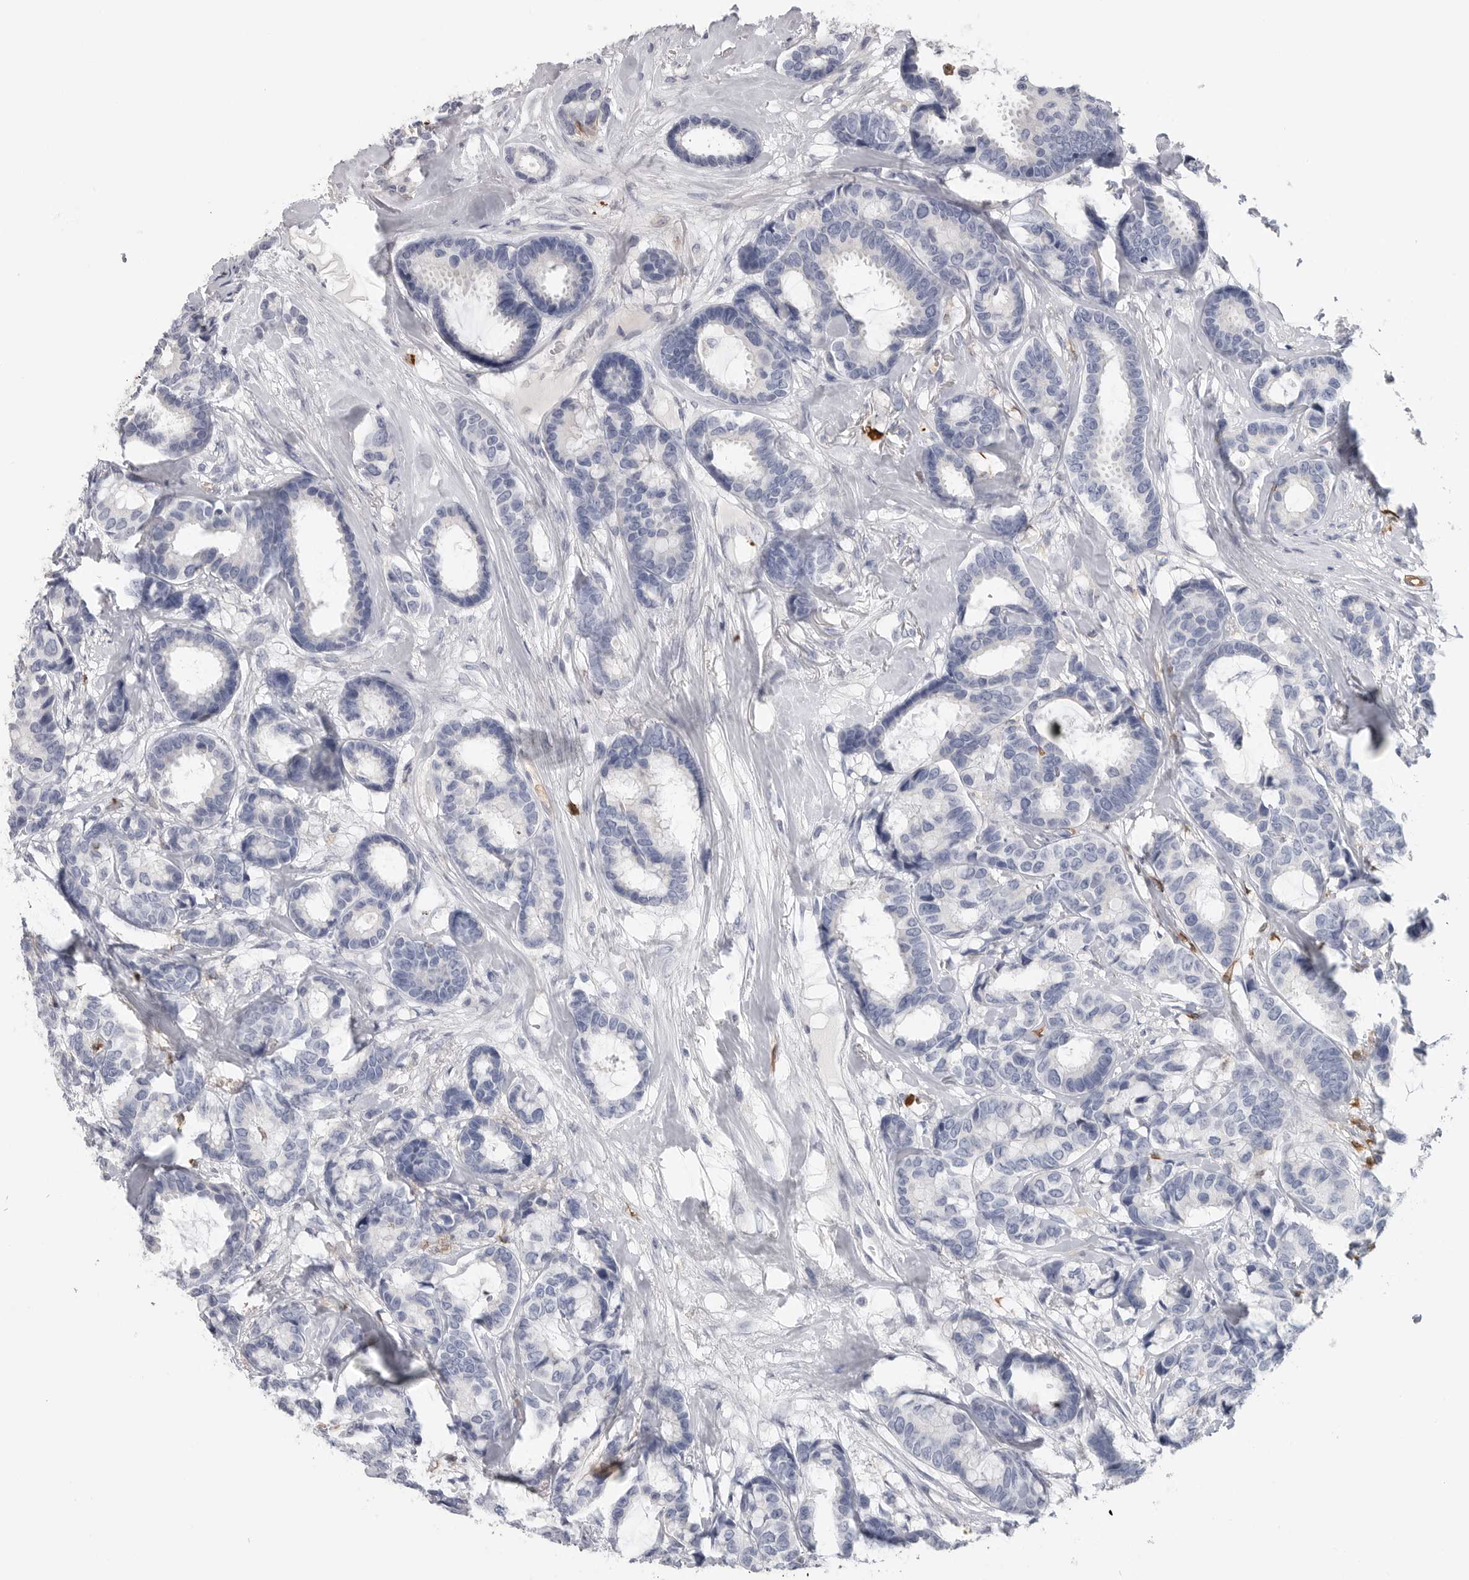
{"staining": {"intensity": "negative", "quantity": "none", "location": "none"}, "tissue": "breast cancer", "cell_type": "Tumor cells", "image_type": "cancer", "snomed": [{"axis": "morphology", "description": "Duct carcinoma"}, {"axis": "topography", "description": "Breast"}], "caption": "Tumor cells show no significant protein staining in breast invasive ductal carcinoma.", "gene": "CYB561D1", "patient": {"sex": "female", "age": 87}}